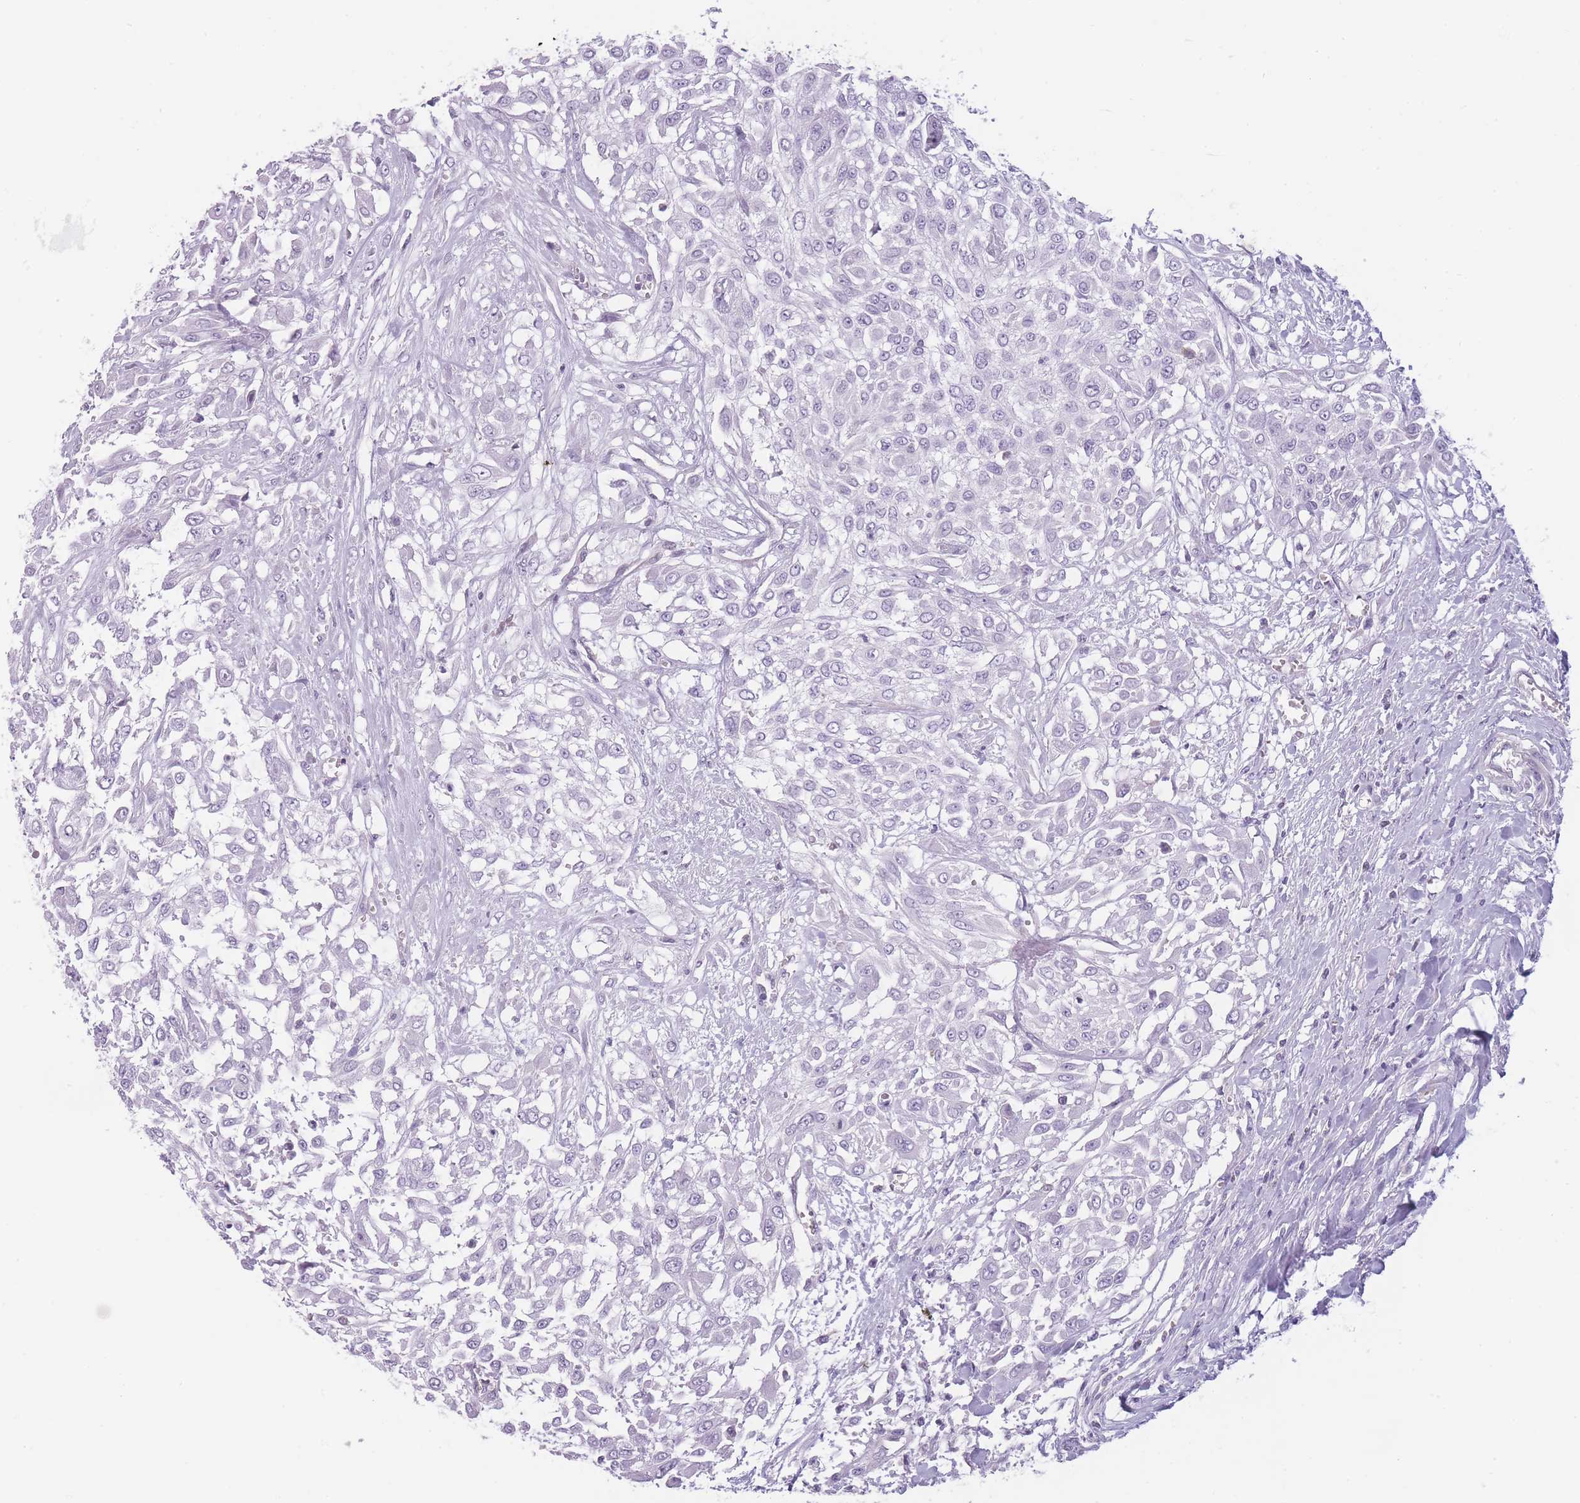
{"staining": {"intensity": "negative", "quantity": "none", "location": "none"}, "tissue": "urothelial cancer", "cell_type": "Tumor cells", "image_type": "cancer", "snomed": [{"axis": "morphology", "description": "Urothelial carcinoma, High grade"}, {"axis": "topography", "description": "Urinary bladder"}], "caption": "Immunohistochemical staining of high-grade urothelial carcinoma shows no significant expression in tumor cells. (DAB immunohistochemistry (IHC), high magnification).", "gene": "GGT1", "patient": {"sex": "male", "age": 57}}